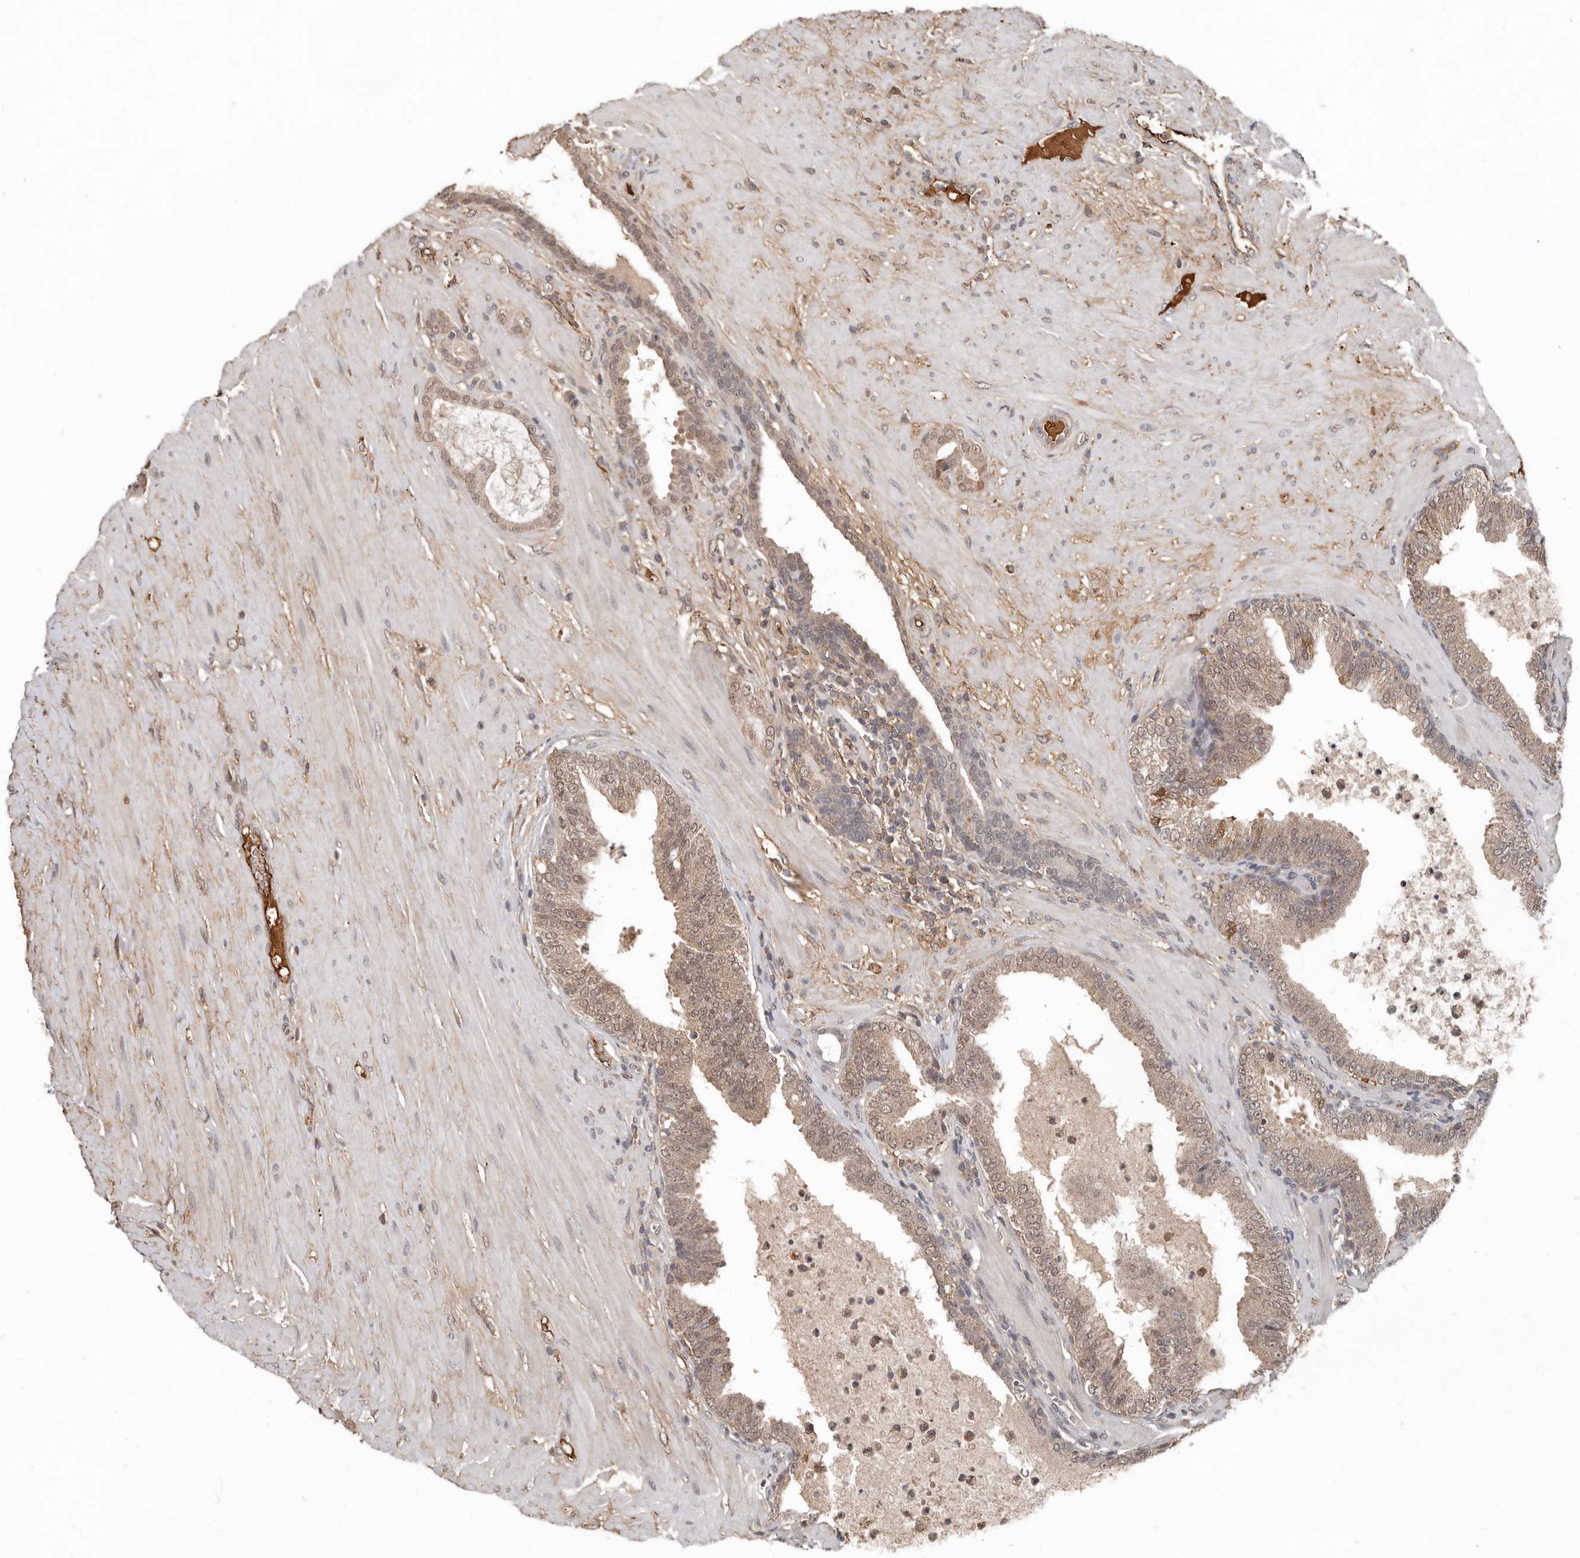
{"staining": {"intensity": "weak", "quantity": "25%-75%", "location": "cytoplasmic/membranous,nuclear"}, "tissue": "prostate cancer", "cell_type": "Tumor cells", "image_type": "cancer", "snomed": [{"axis": "morphology", "description": "Adenocarcinoma, Low grade"}, {"axis": "topography", "description": "Prostate"}], "caption": "Tumor cells exhibit low levels of weak cytoplasmic/membranous and nuclear positivity in approximately 25%-75% of cells in adenocarcinoma (low-grade) (prostate).", "gene": "LRGUK", "patient": {"sex": "male", "age": 63}}